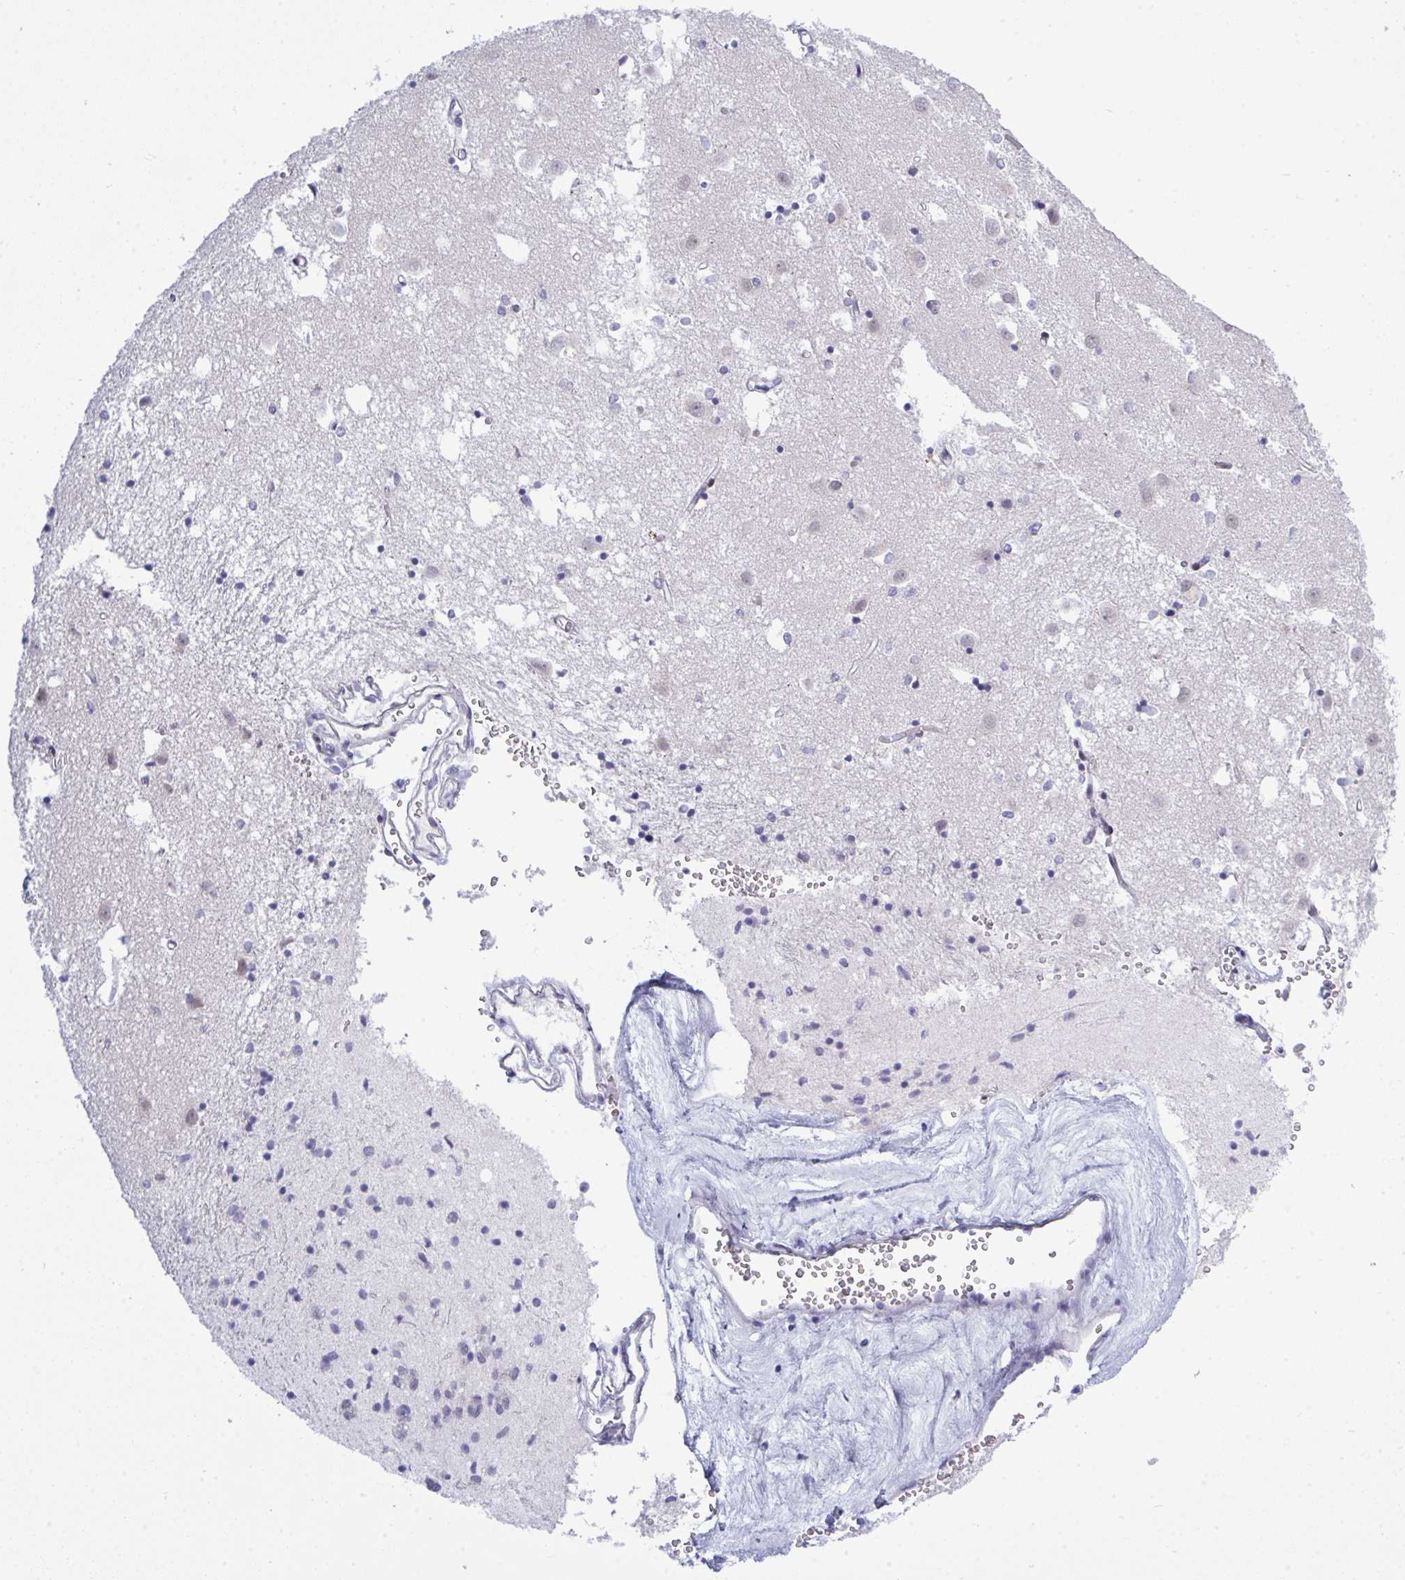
{"staining": {"intensity": "negative", "quantity": "none", "location": "none"}, "tissue": "caudate", "cell_type": "Glial cells", "image_type": "normal", "snomed": [{"axis": "morphology", "description": "Normal tissue, NOS"}, {"axis": "topography", "description": "Lateral ventricle wall"}], "caption": "Immunohistochemical staining of benign human caudate reveals no significant staining in glial cells.", "gene": "TAB1", "patient": {"sex": "male", "age": 70}}